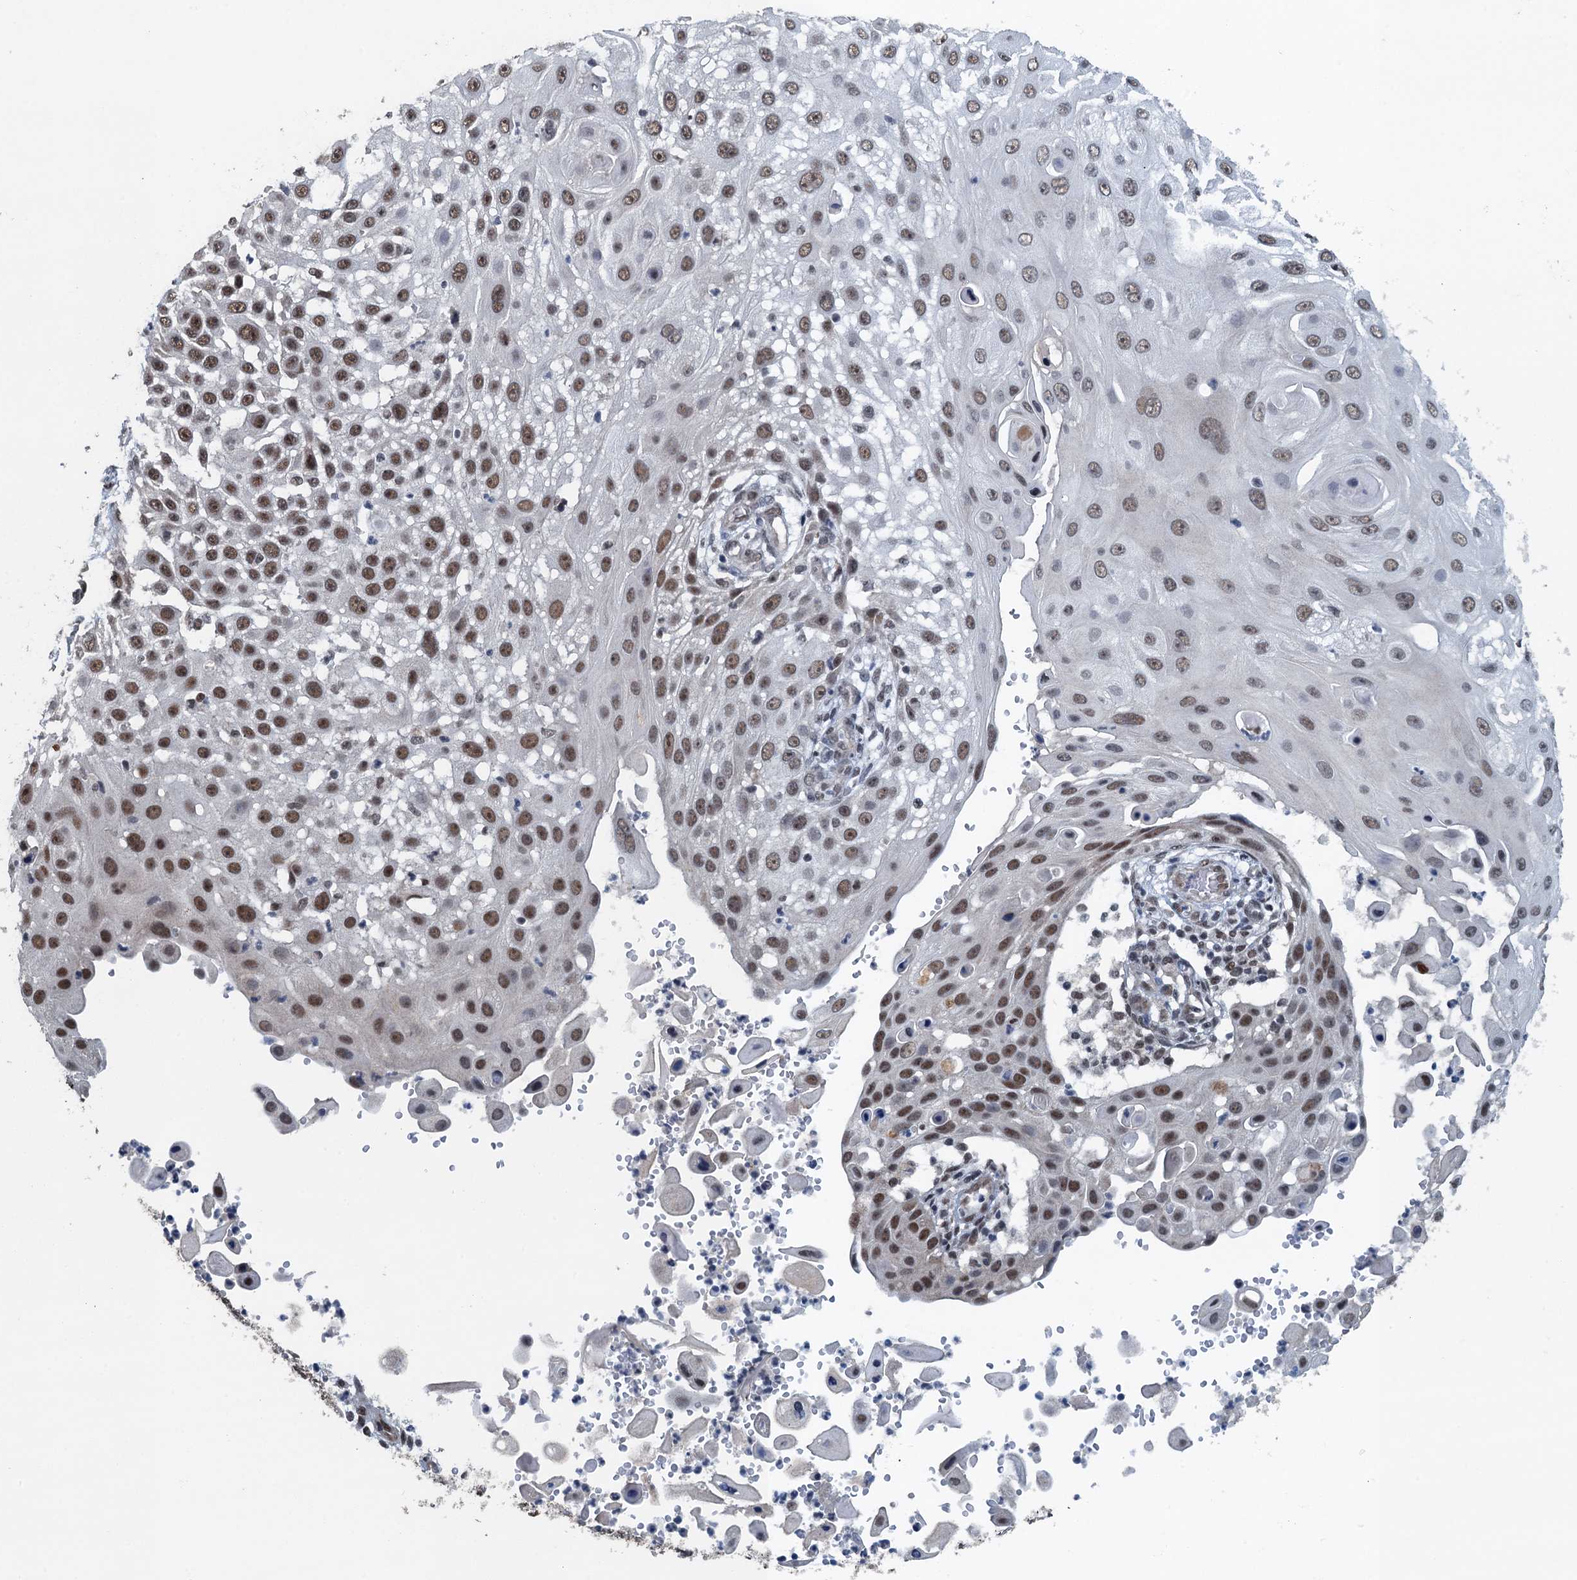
{"staining": {"intensity": "moderate", "quantity": "25%-75%", "location": "nuclear"}, "tissue": "skin cancer", "cell_type": "Tumor cells", "image_type": "cancer", "snomed": [{"axis": "morphology", "description": "Squamous cell carcinoma, NOS"}, {"axis": "topography", "description": "Skin"}], "caption": "Human squamous cell carcinoma (skin) stained with a brown dye demonstrates moderate nuclear positive staining in about 25%-75% of tumor cells.", "gene": "MTA3", "patient": {"sex": "female", "age": 44}}